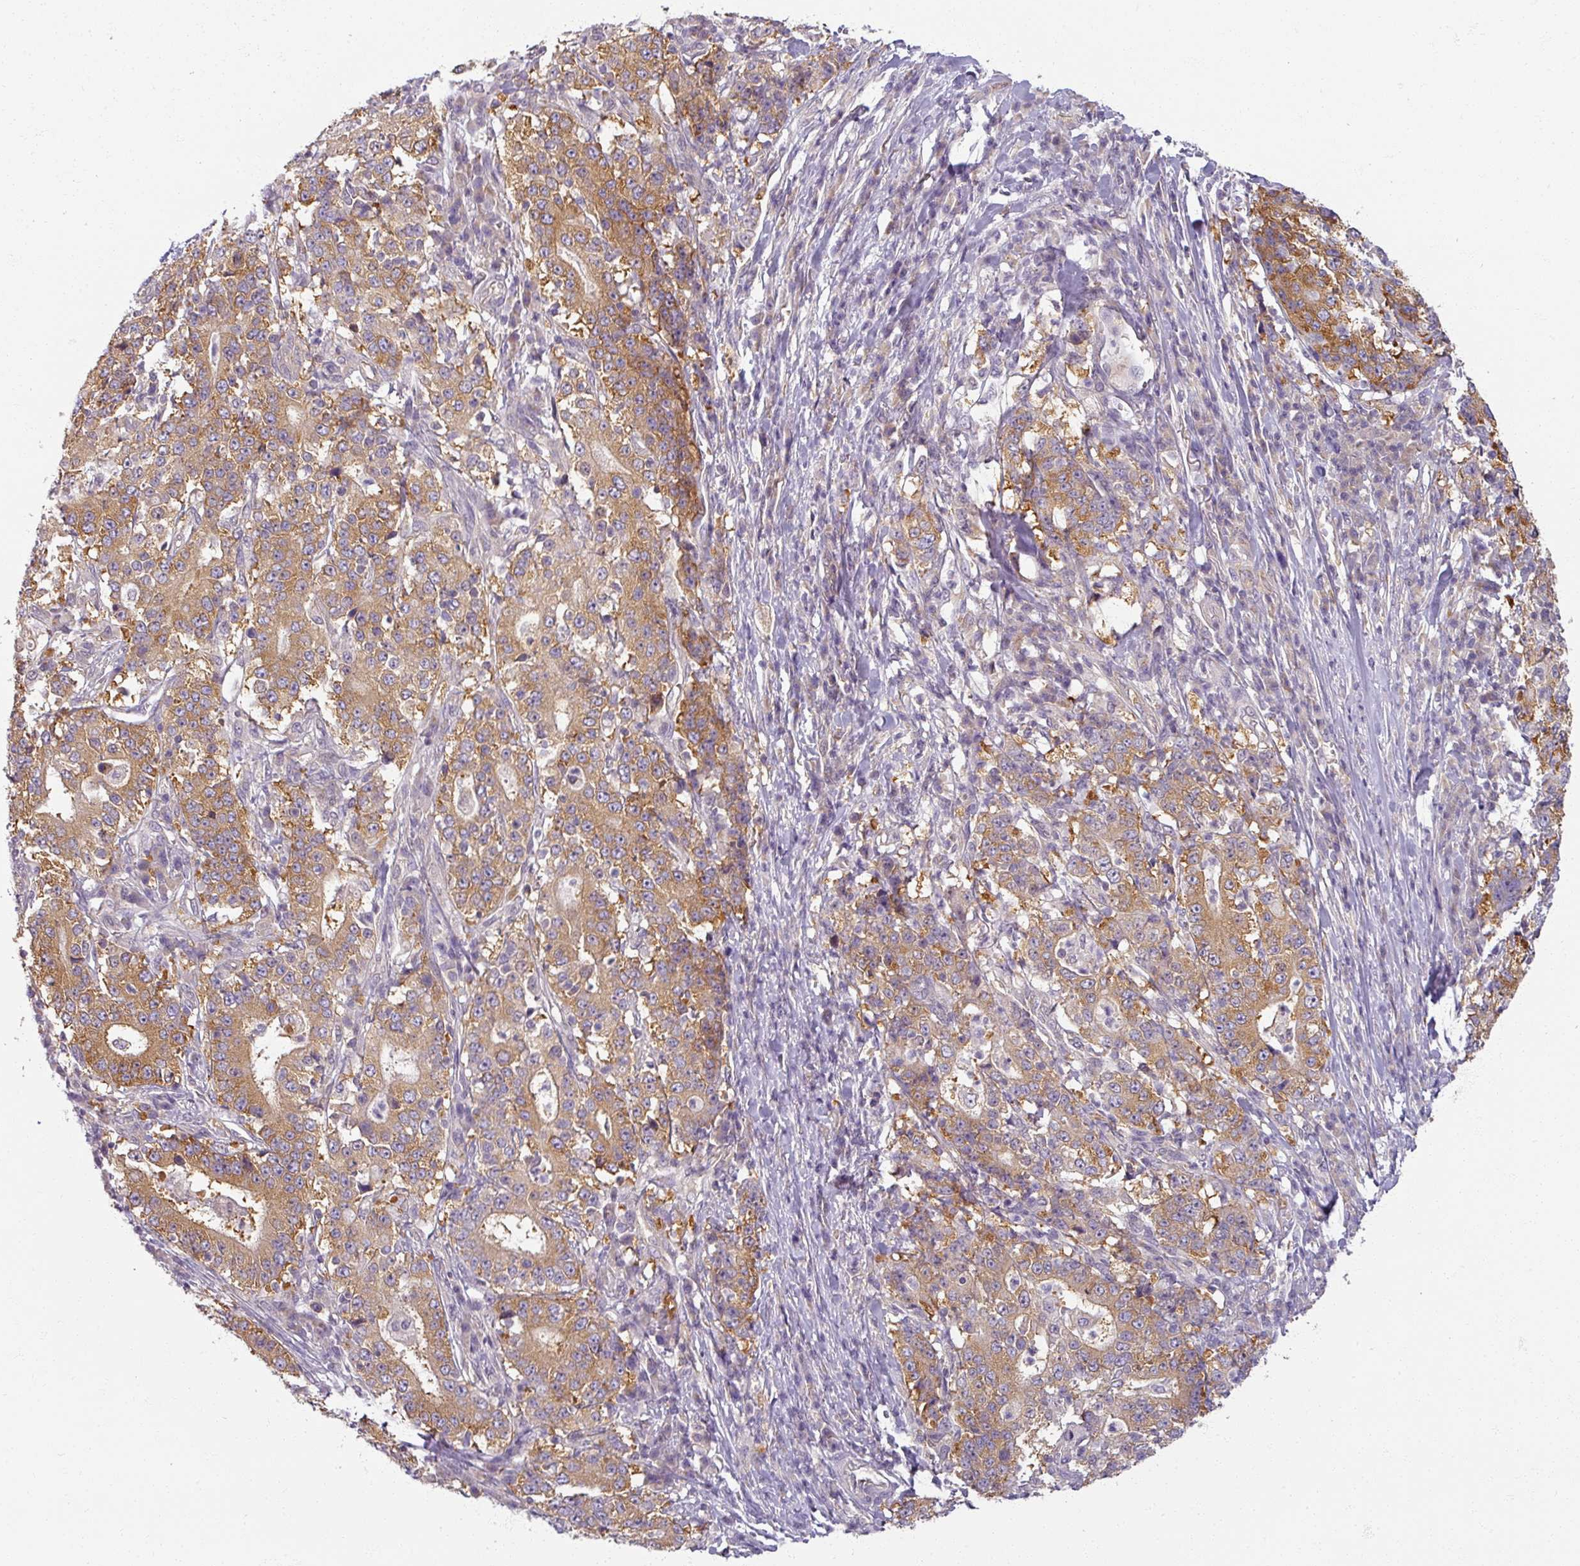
{"staining": {"intensity": "moderate", "quantity": ">75%", "location": "cytoplasmic/membranous"}, "tissue": "stomach cancer", "cell_type": "Tumor cells", "image_type": "cancer", "snomed": [{"axis": "morphology", "description": "Normal tissue, NOS"}, {"axis": "morphology", "description": "Adenocarcinoma, NOS"}, {"axis": "topography", "description": "Stomach, upper"}, {"axis": "topography", "description": "Stomach"}], "caption": "An immunohistochemistry micrograph of tumor tissue is shown. Protein staining in brown labels moderate cytoplasmic/membranous positivity in stomach adenocarcinoma within tumor cells.", "gene": "AGPAT4", "patient": {"sex": "male", "age": 59}}